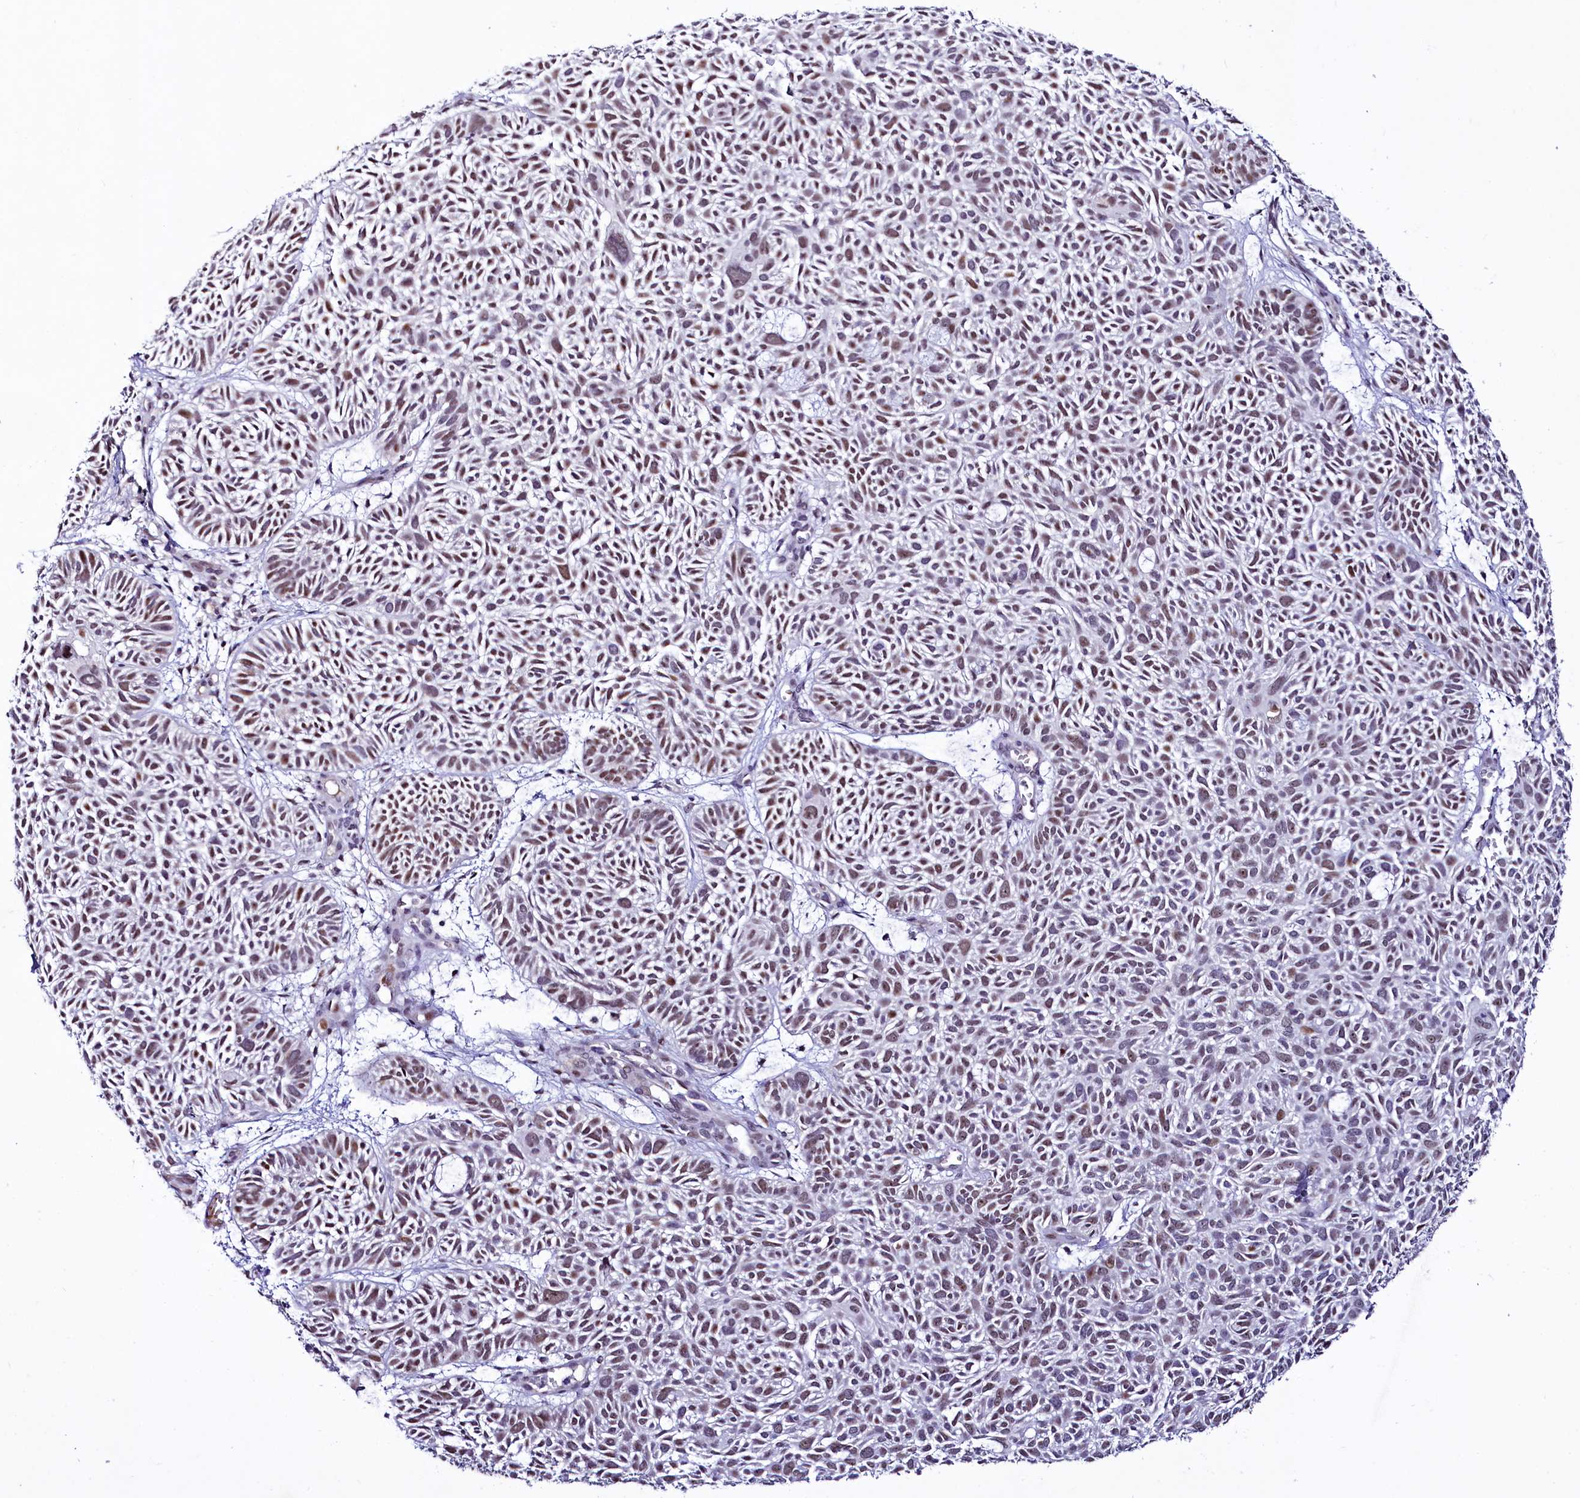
{"staining": {"intensity": "weak", "quantity": ">75%", "location": "nuclear"}, "tissue": "skin cancer", "cell_type": "Tumor cells", "image_type": "cancer", "snomed": [{"axis": "morphology", "description": "Basal cell carcinoma"}, {"axis": "topography", "description": "Skin"}], "caption": "IHC image of neoplastic tissue: human skin cancer stained using immunohistochemistry (IHC) exhibits low levels of weak protein expression localized specifically in the nuclear of tumor cells, appearing as a nuclear brown color.", "gene": "LEUTX", "patient": {"sex": "male", "age": 69}}